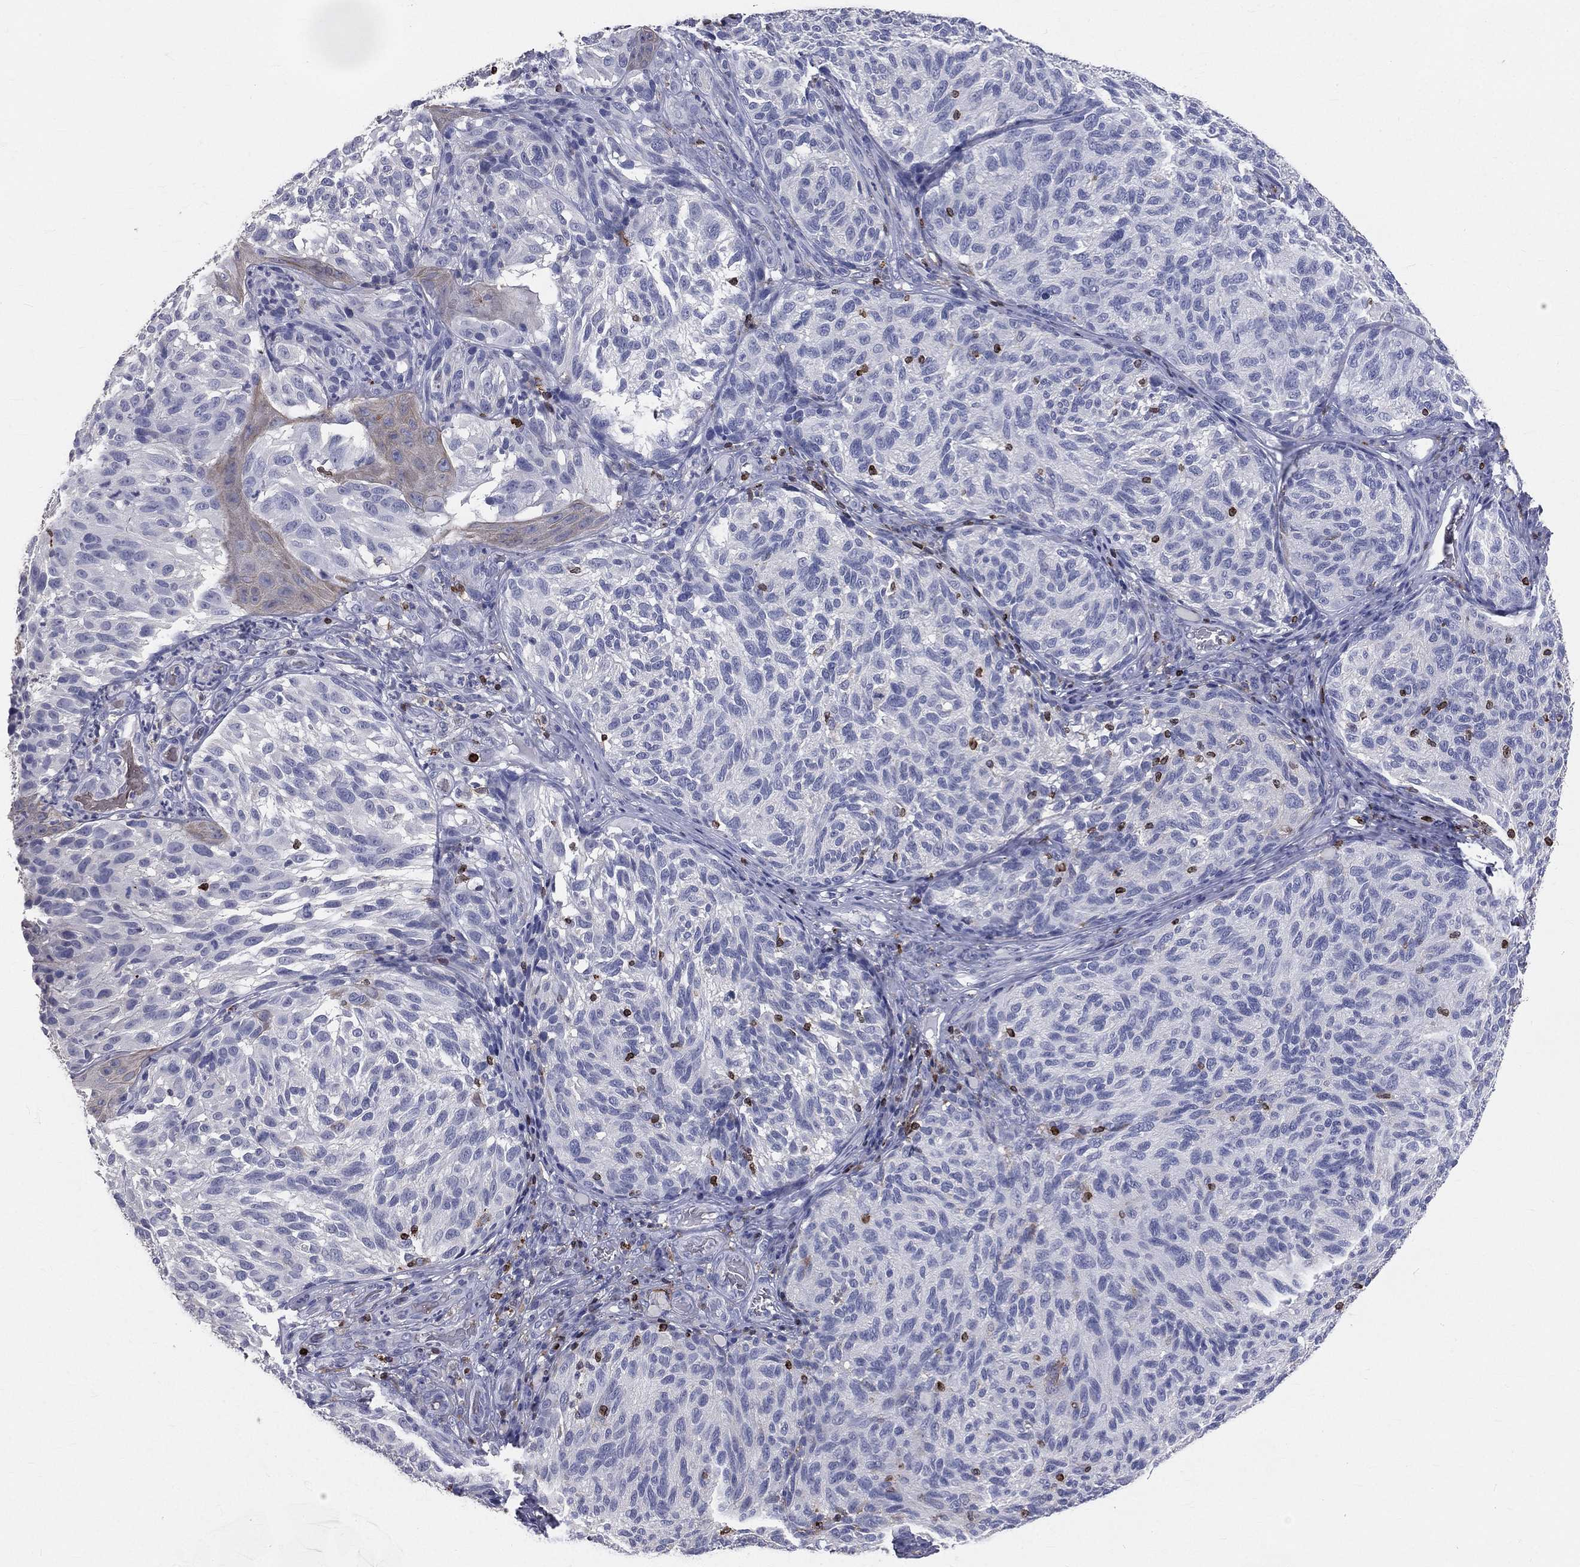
{"staining": {"intensity": "negative", "quantity": "none", "location": "none"}, "tissue": "melanoma", "cell_type": "Tumor cells", "image_type": "cancer", "snomed": [{"axis": "morphology", "description": "Malignant melanoma, NOS"}, {"axis": "topography", "description": "Skin"}], "caption": "Tumor cells are negative for protein expression in human melanoma. Nuclei are stained in blue.", "gene": "CTSW", "patient": {"sex": "female", "age": 73}}